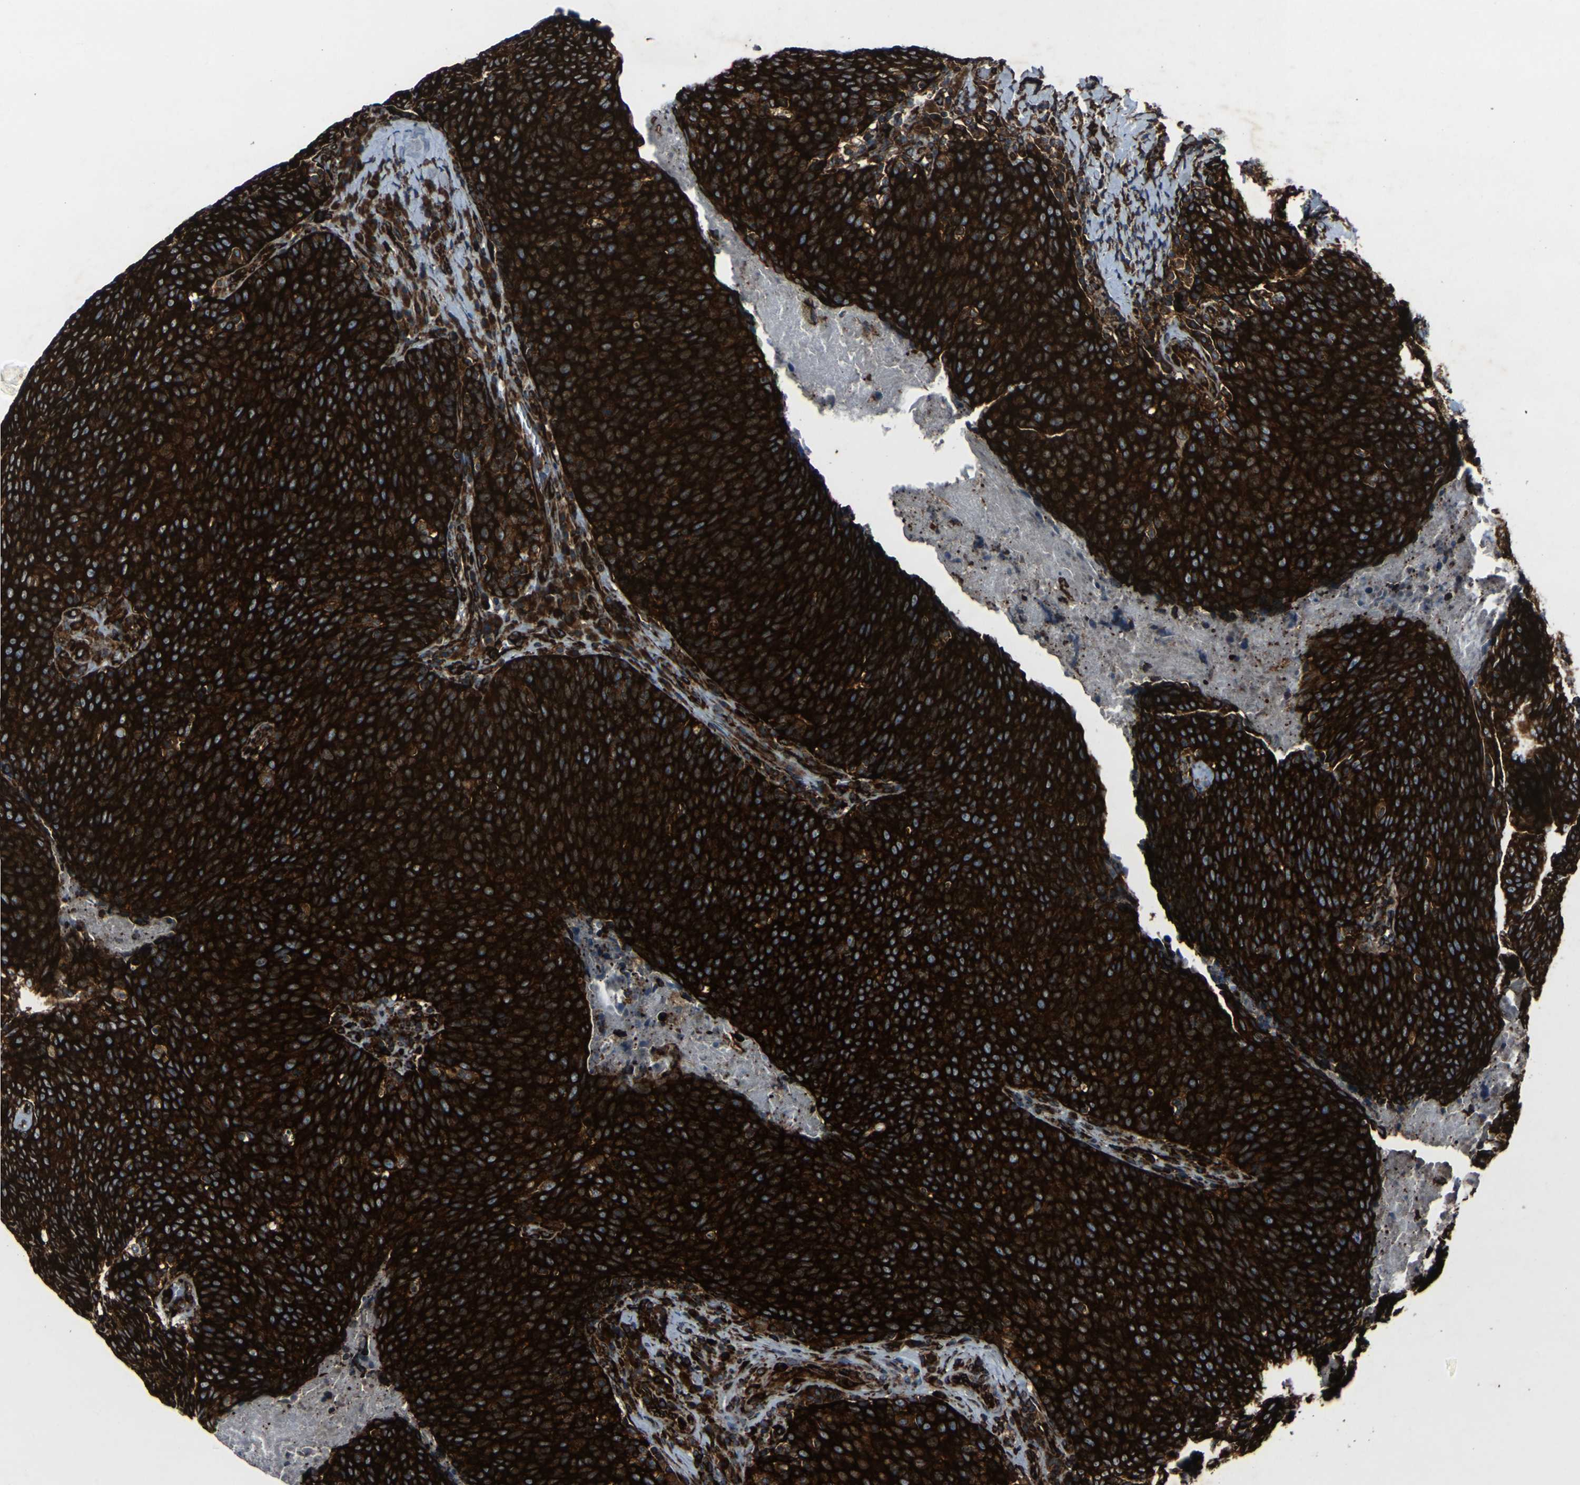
{"staining": {"intensity": "strong", "quantity": ">75%", "location": "cytoplasmic/membranous"}, "tissue": "head and neck cancer", "cell_type": "Tumor cells", "image_type": "cancer", "snomed": [{"axis": "morphology", "description": "Squamous cell carcinoma, NOS"}, {"axis": "morphology", "description": "Squamous cell carcinoma, metastatic, NOS"}, {"axis": "topography", "description": "Lymph node"}, {"axis": "topography", "description": "Head-Neck"}], "caption": "Immunohistochemical staining of human head and neck cancer (squamous cell carcinoma) demonstrates high levels of strong cytoplasmic/membranous expression in approximately >75% of tumor cells.", "gene": "MARCHF2", "patient": {"sex": "male", "age": 62}}